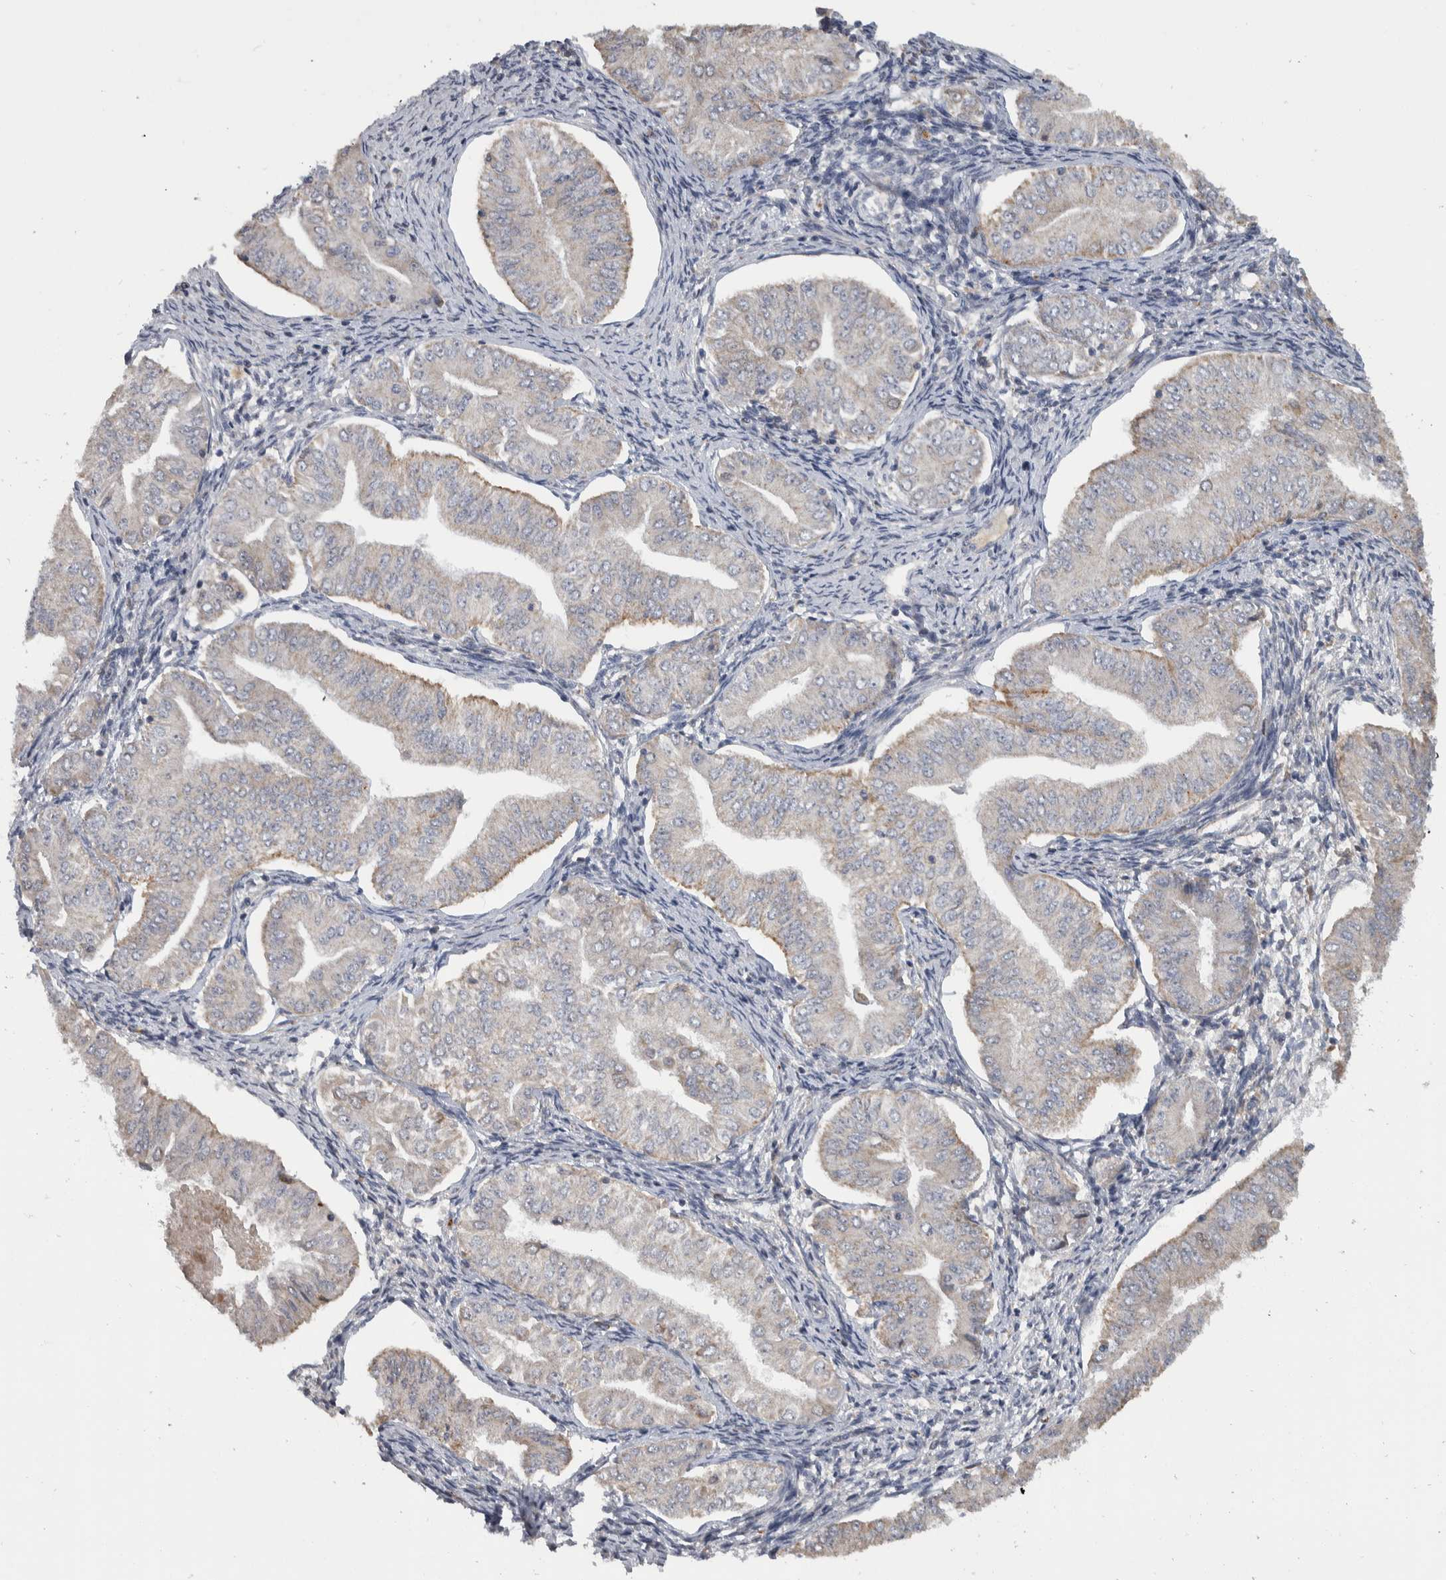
{"staining": {"intensity": "weak", "quantity": "25%-75%", "location": "cytoplasmic/membranous"}, "tissue": "endometrial cancer", "cell_type": "Tumor cells", "image_type": "cancer", "snomed": [{"axis": "morphology", "description": "Normal tissue, NOS"}, {"axis": "morphology", "description": "Adenocarcinoma, NOS"}, {"axis": "topography", "description": "Endometrium"}], "caption": "Weak cytoplasmic/membranous protein positivity is appreciated in approximately 25%-75% of tumor cells in endometrial cancer (adenocarcinoma).", "gene": "FAM83G", "patient": {"sex": "female", "age": 53}}